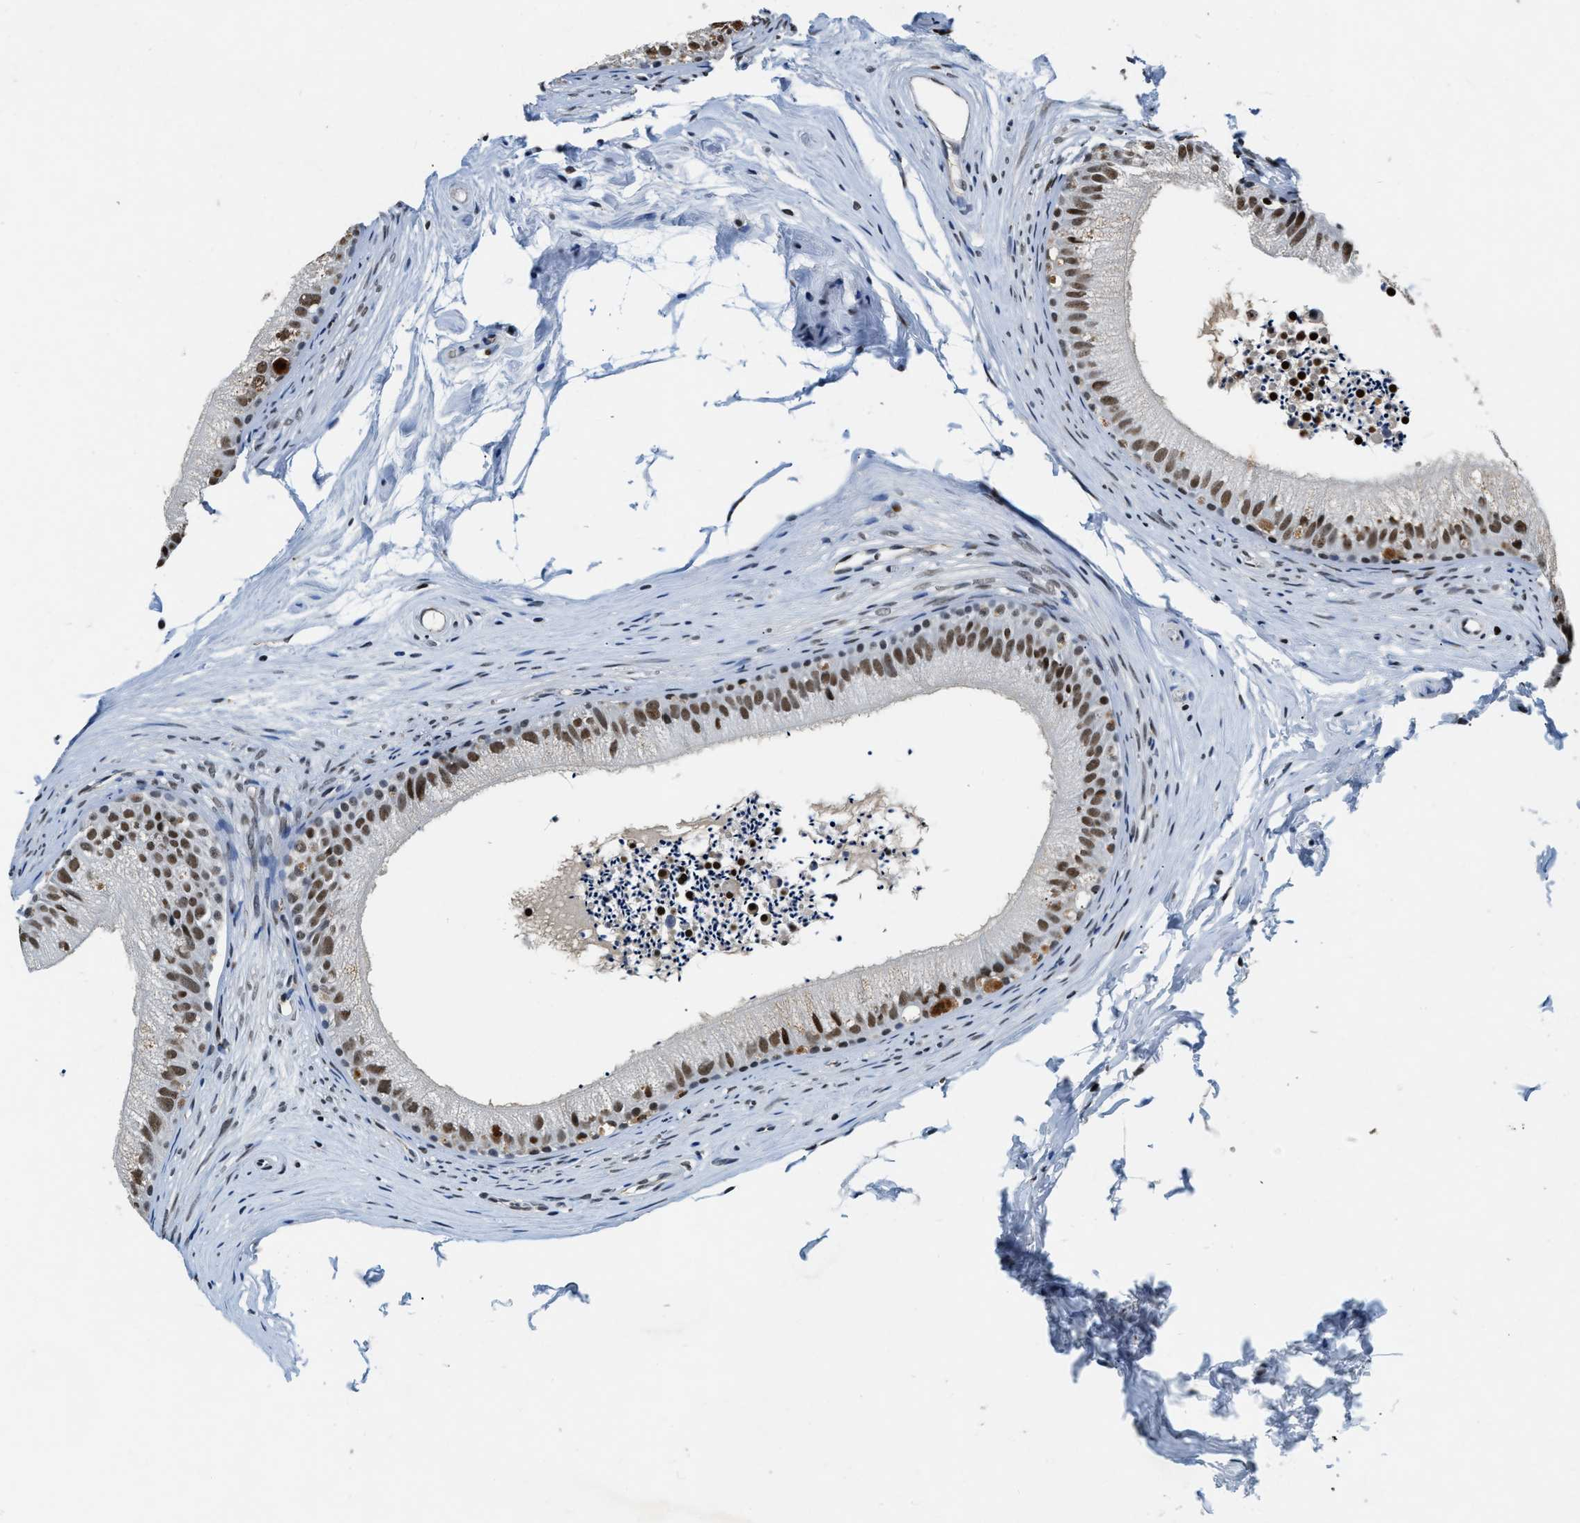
{"staining": {"intensity": "moderate", "quantity": ">75%", "location": "nuclear"}, "tissue": "epididymis", "cell_type": "Glandular cells", "image_type": "normal", "snomed": [{"axis": "morphology", "description": "Normal tissue, NOS"}, {"axis": "topography", "description": "Epididymis"}], "caption": "Immunohistochemical staining of unremarkable epididymis reveals moderate nuclear protein staining in approximately >75% of glandular cells. (Stains: DAB in brown, nuclei in blue, Microscopy: brightfield microscopy at high magnification).", "gene": "CCNE1", "patient": {"sex": "male", "age": 56}}